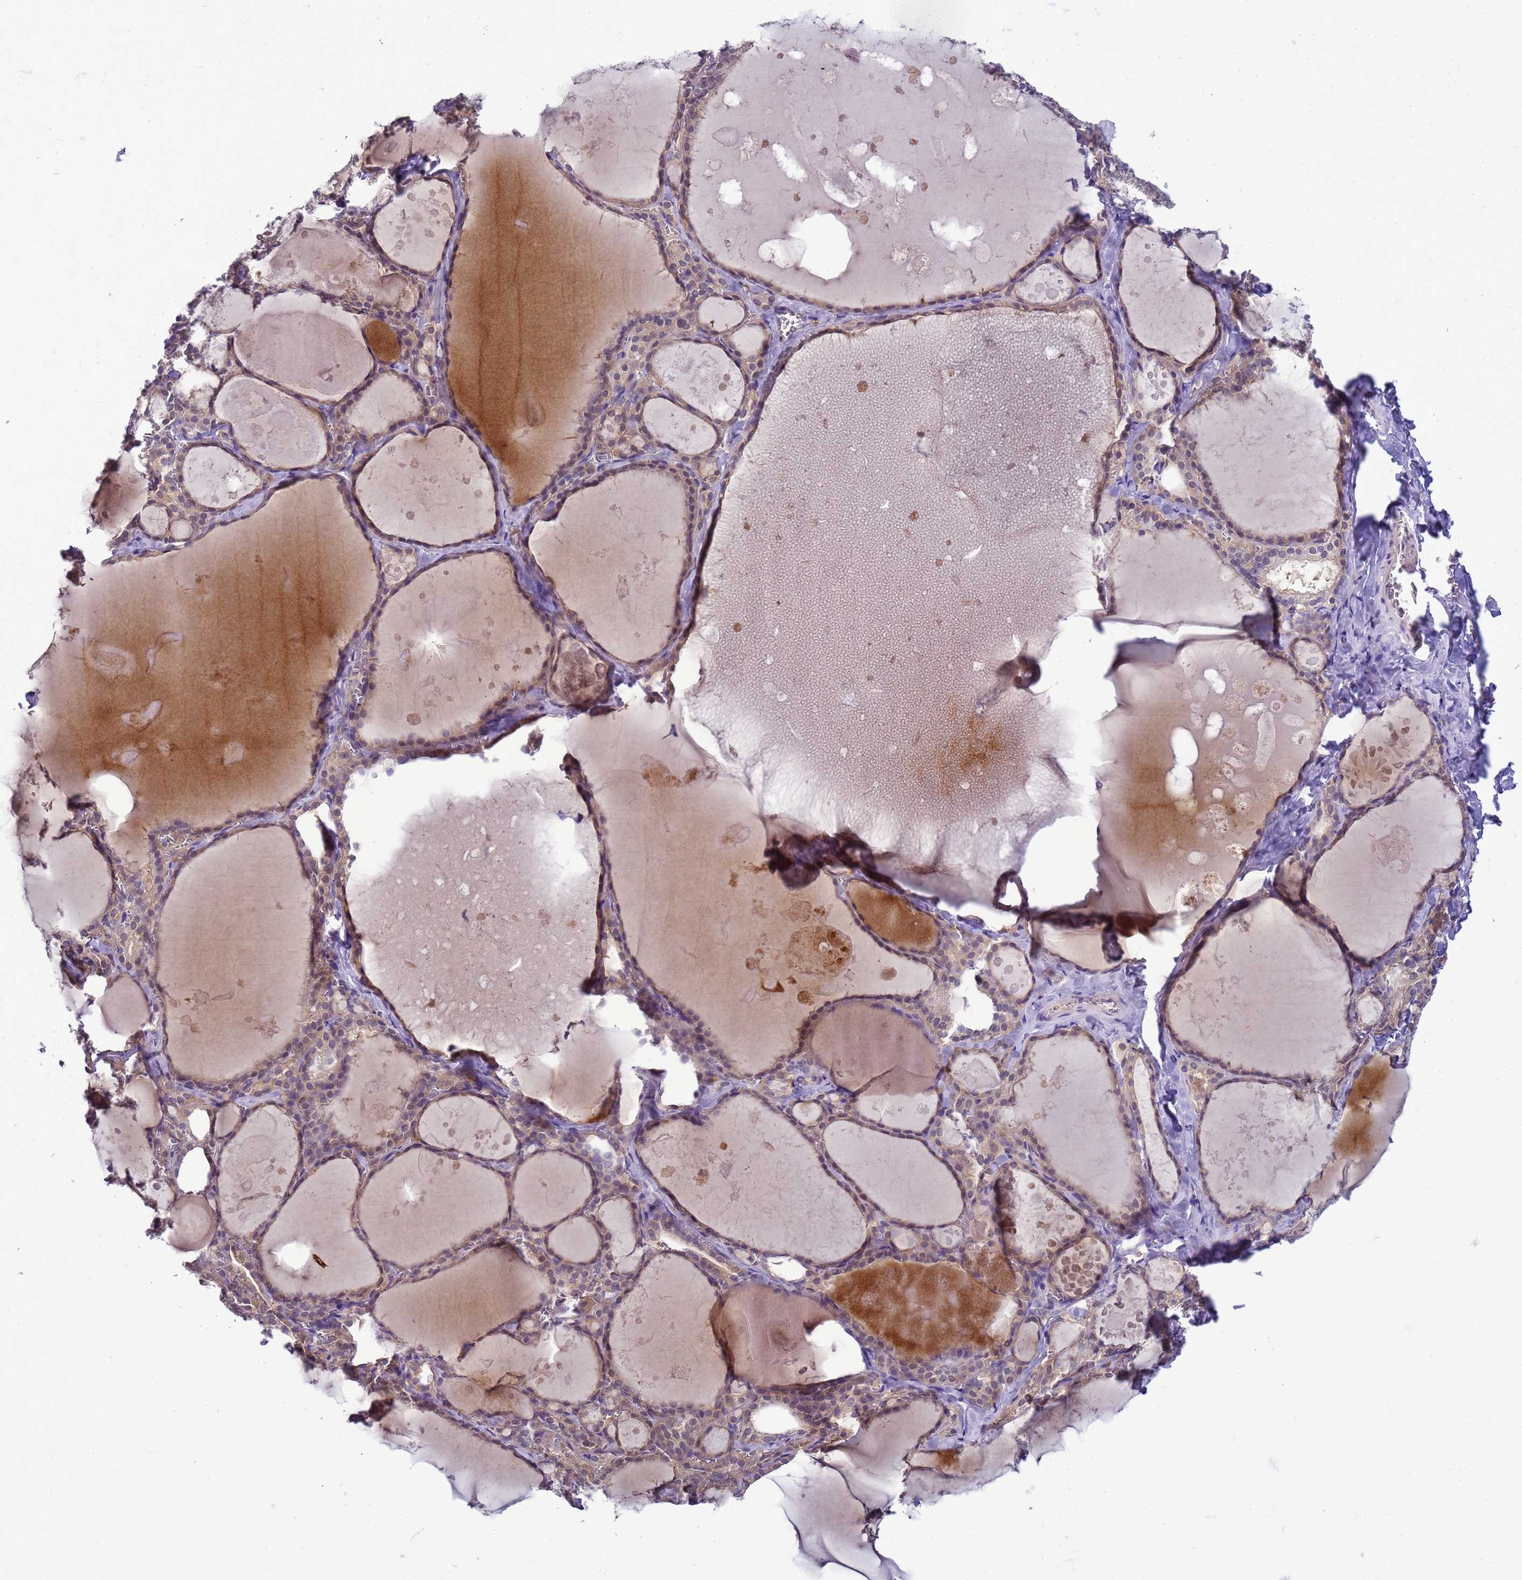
{"staining": {"intensity": "weak", "quantity": ">75%", "location": "cytoplasmic/membranous"}, "tissue": "thyroid gland", "cell_type": "Glandular cells", "image_type": "normal", "snomed": [{"axis": "morphology", "description": "Normal tissue, NOS"}, {"axis": "topography", "description": "Thyroid gland"}], "caption": "Protein staining by IHC exhibits weak cytoplasmic/membranous staining in about >75% of glandular cells in normal thyroid gland. The staining is performed using DAB brown chromogen to label protein expression. The nuclei are counter-stained blue using hematoxylin.", "gene": "DDI2", "patient": {"sex": "male", "age": 56}}